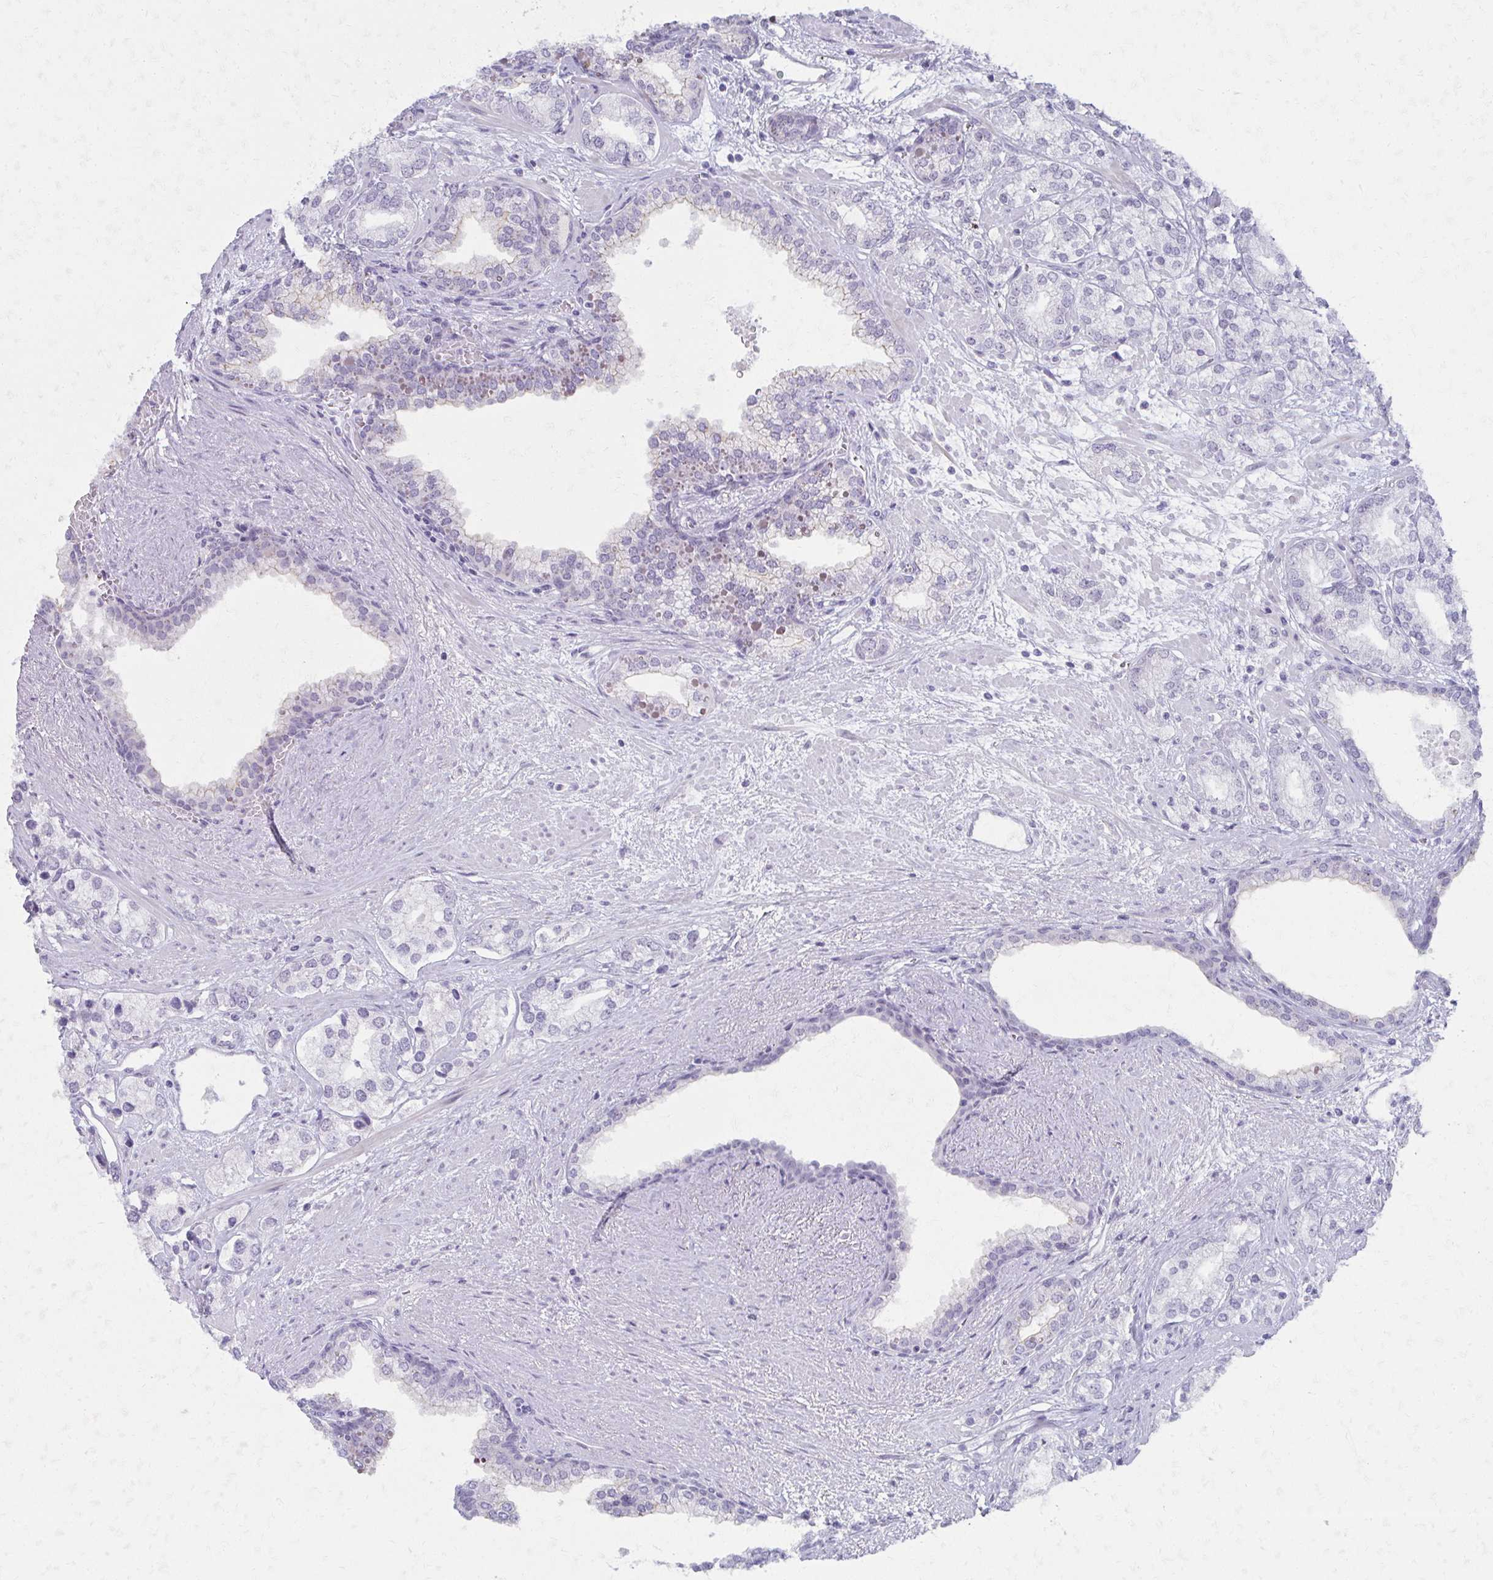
{"staining": {"intensity": "negative", "quantity": "none", "location": "none"}, "tissue": "prostate cancer", "cell_type": "Tumor cells", "image_type": "cancer", "snomed": [{"axis": "morphology", "description": "Adenocarcinoma, High grade"}, {"axis": "topography", "description": "Prostate"}], "caption": "The photomicrograph displays no significant positivity in tumor cells of prostate cancer (adenocarcinoma (high-grade)).", "gene": "MORC4", "patient": {"sex": "male", "age": 58}}